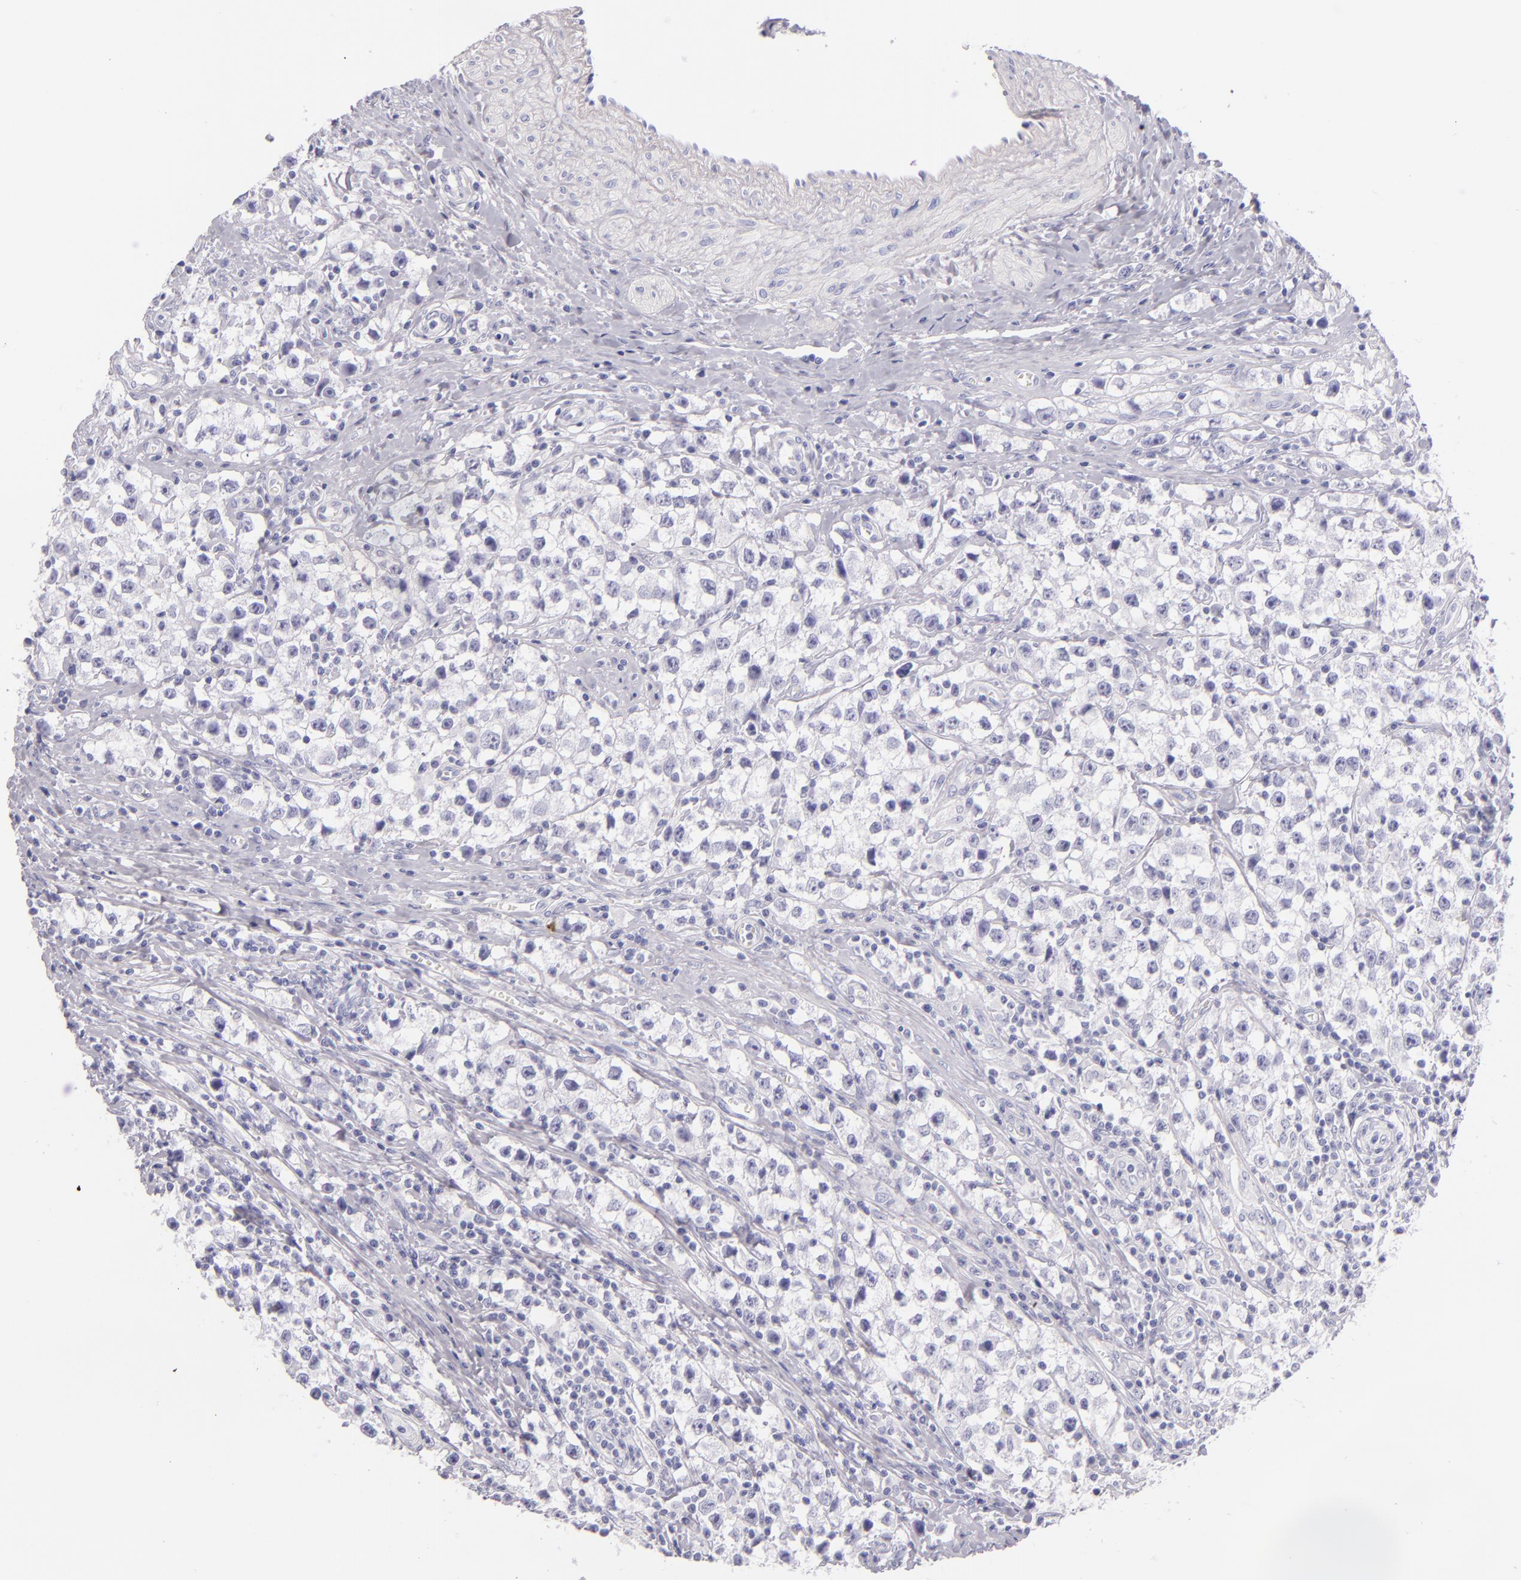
{"staining": {"intensity": "negative", "quantity": "none", "location": "none"}, "tissue": "testis cancer", "cell_type": "Tumor cells", "image_type": "cancer", "snomed": [{"axis": "morphology", "description": "Seminoma, NOS"}, {"axis": "topography", "description": "Testis"}], "caption": "This is an immunohistochemistry (IHC) micrograph of human seminoma (testis). There is no positivity in tumor cells.", "gene": "INA", "patient": {"sex": "male", "age": 35}}